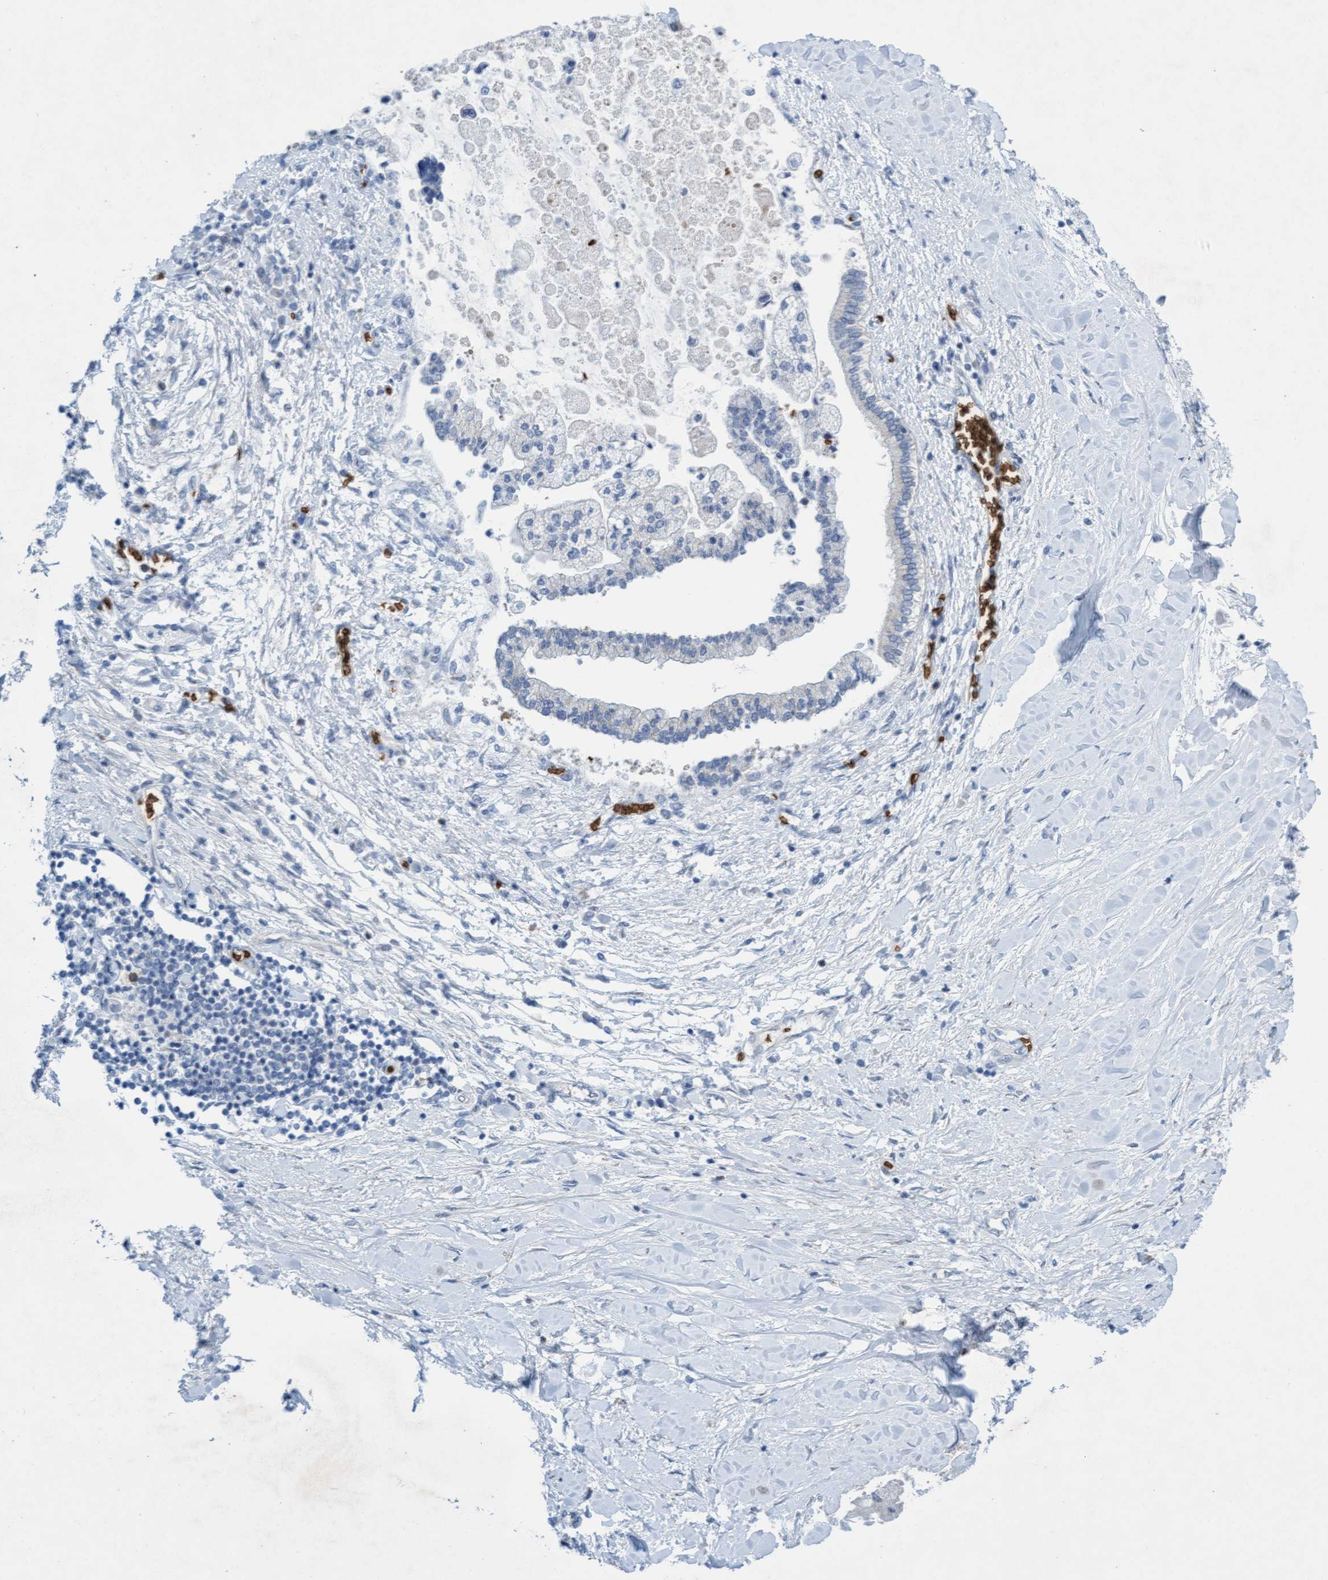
{"staining": {"intensity": "negative", "quantity": "none", "location": "none"}, "tissue": "liver cancer", "cell_type": "Tumor cells", "image_type": "cancer", "snomed": [{"axis": "morphology", "description": "Cholangiocarcinoma"}, {"axis": "topography", "description": "Liver"}], "caption": "High power microscopy image of an IHC image of liver cancer (cholangiocarcinoma), revealing no significant expression in tumor cells.", "gene": "SPEM2", "patient": {"sex": "male", "age": 50}}